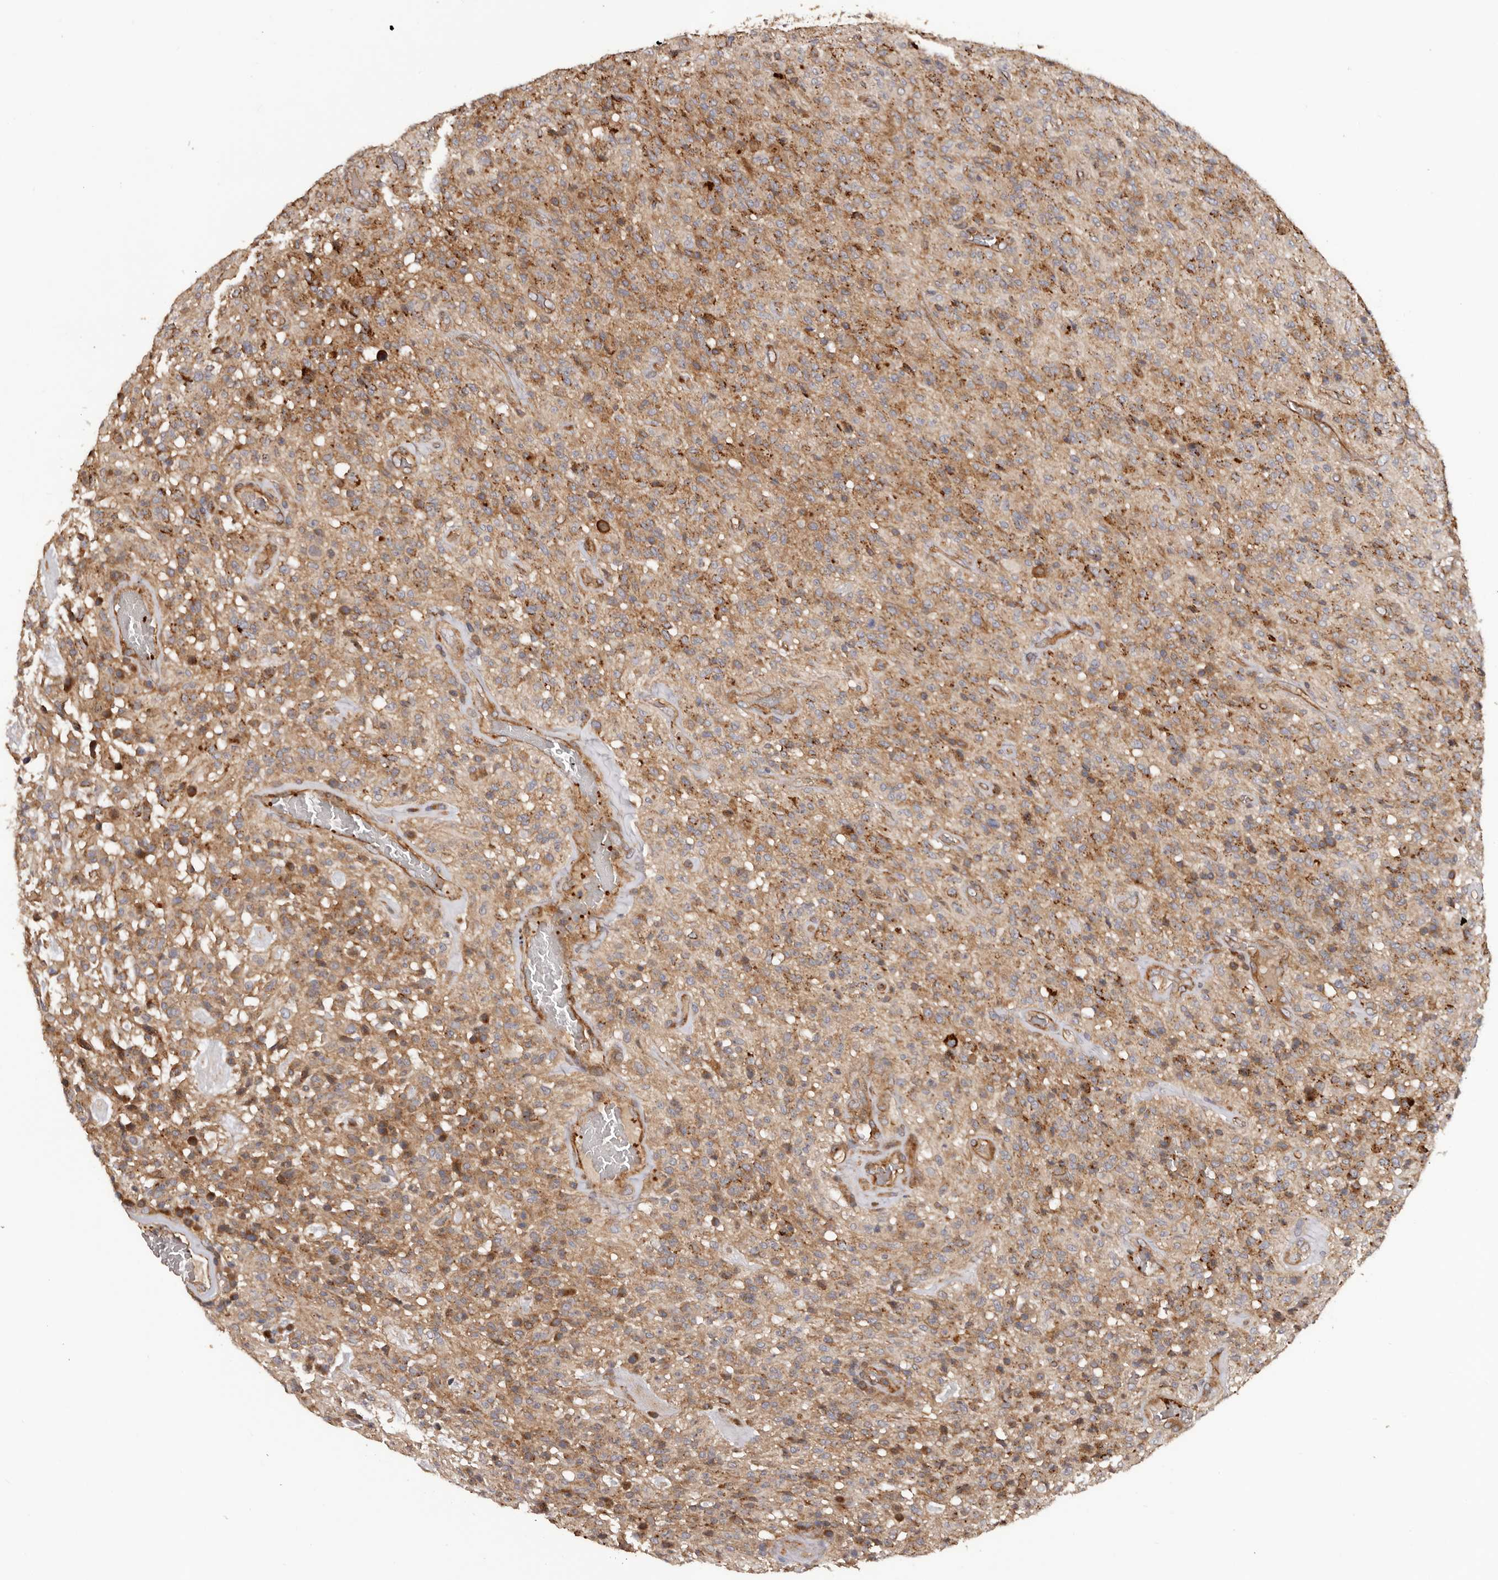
{"staining": {"intensity": "moderate", "quantity": ">75%", "location": "cytoplasmic/membranous"}, "tissue": "glioma", "cell_type": "Tumor cells", "image_type": "cancer", "snomed": [{"axis": "morphology", "description": "Glioma, malignant, High grade"}, {"axis": "topography", "description": "Brain"}], "caption": "Tumor cells exhibit medium levels of moderate cytoplasmic/membranous staining in about >75% of cells in human high-grade glioma (malignant). (Brightfield microscopy of DAB IHC at high magnification).", "gene": "GTPBP1", "patient": {"sex": "female", "age": 57}}